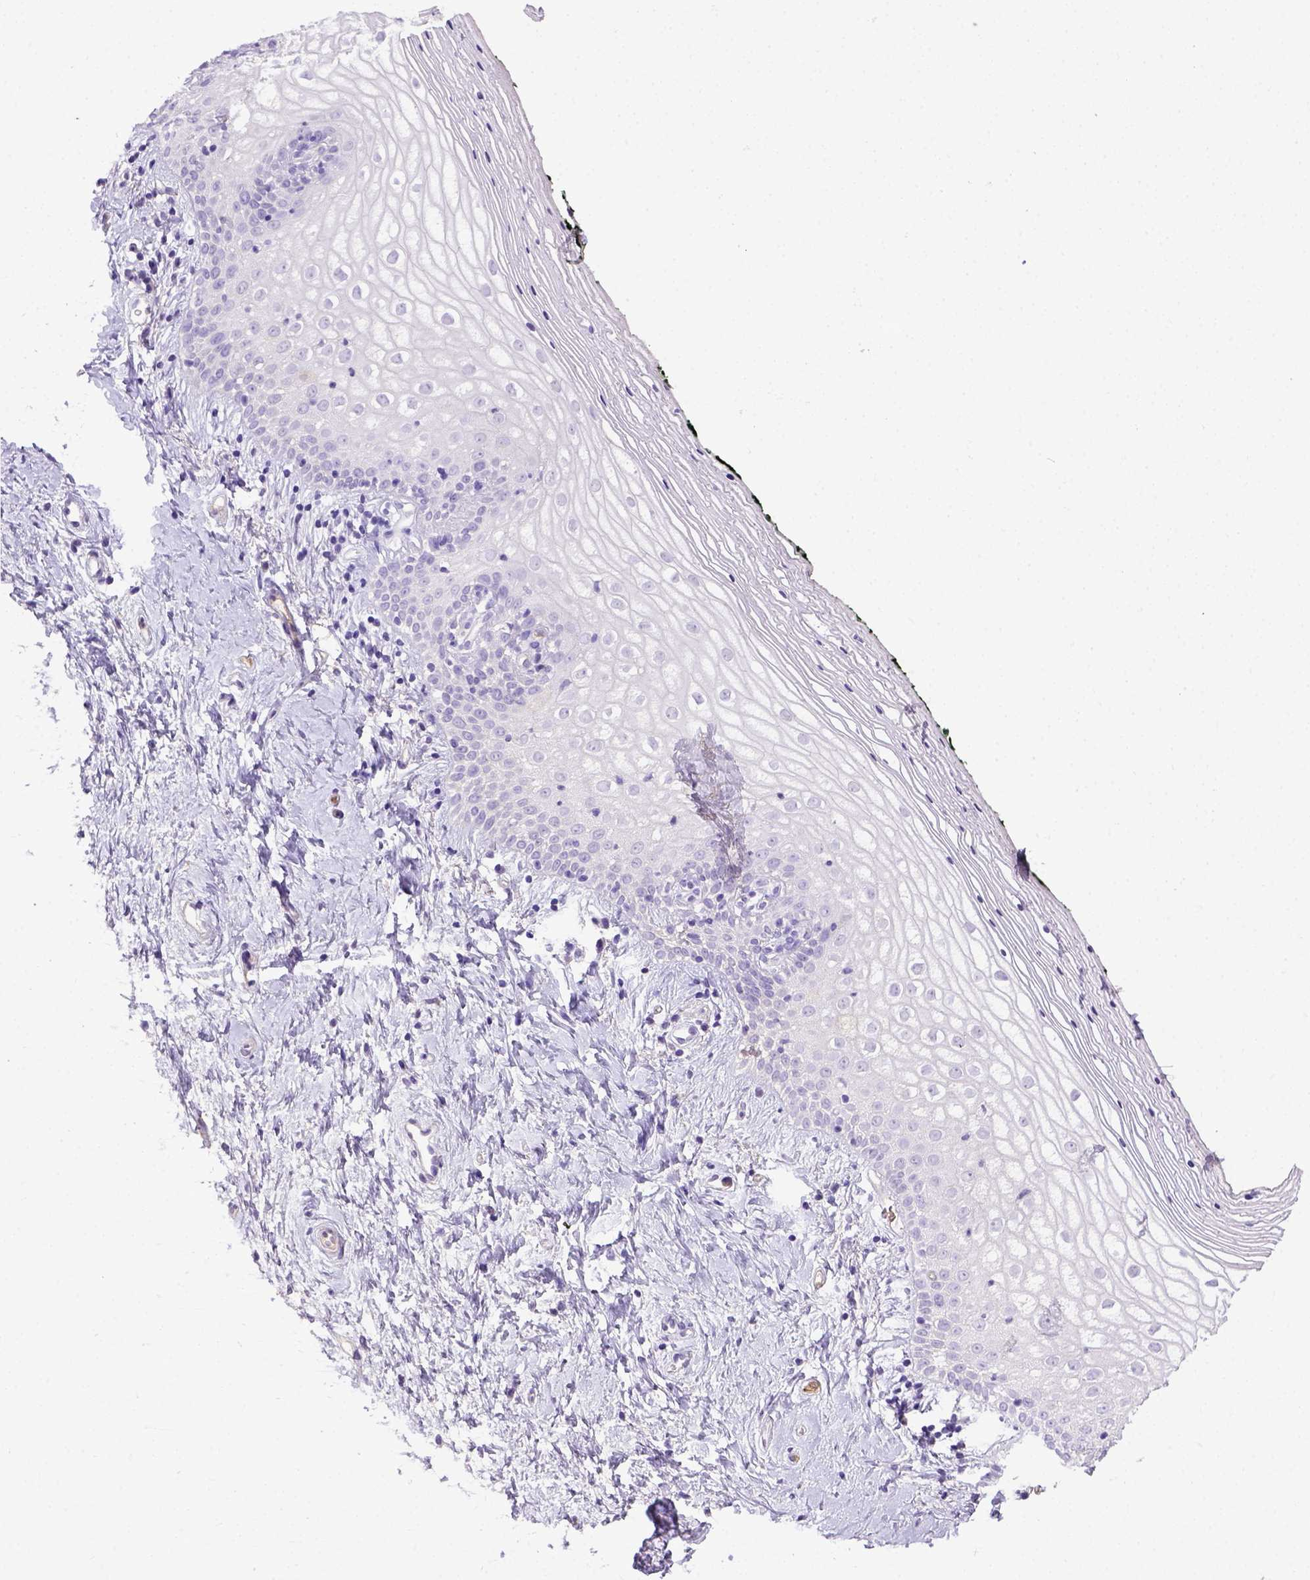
{"staining": {"intensity": "negative", "quantity": "none", "location": "none"}, "tissue": "vagina", "cell_type": "Squamous epithelial cells", "image_type": "normal", "snomed": [{"axis": "morphology", "description": "Normal tissue, NOS"}, {"axis": "topography", "description": "Vagina"}], "caption": "Squamous epithelial cells are negative for brown protein staining in normal vagina. (DAB (3,3'-diaminobenzidine) immunohistochemistry with hematoxylin counter stain).", "gene": "ITIH4", "patient": {"sex": "female", "age": 47}}